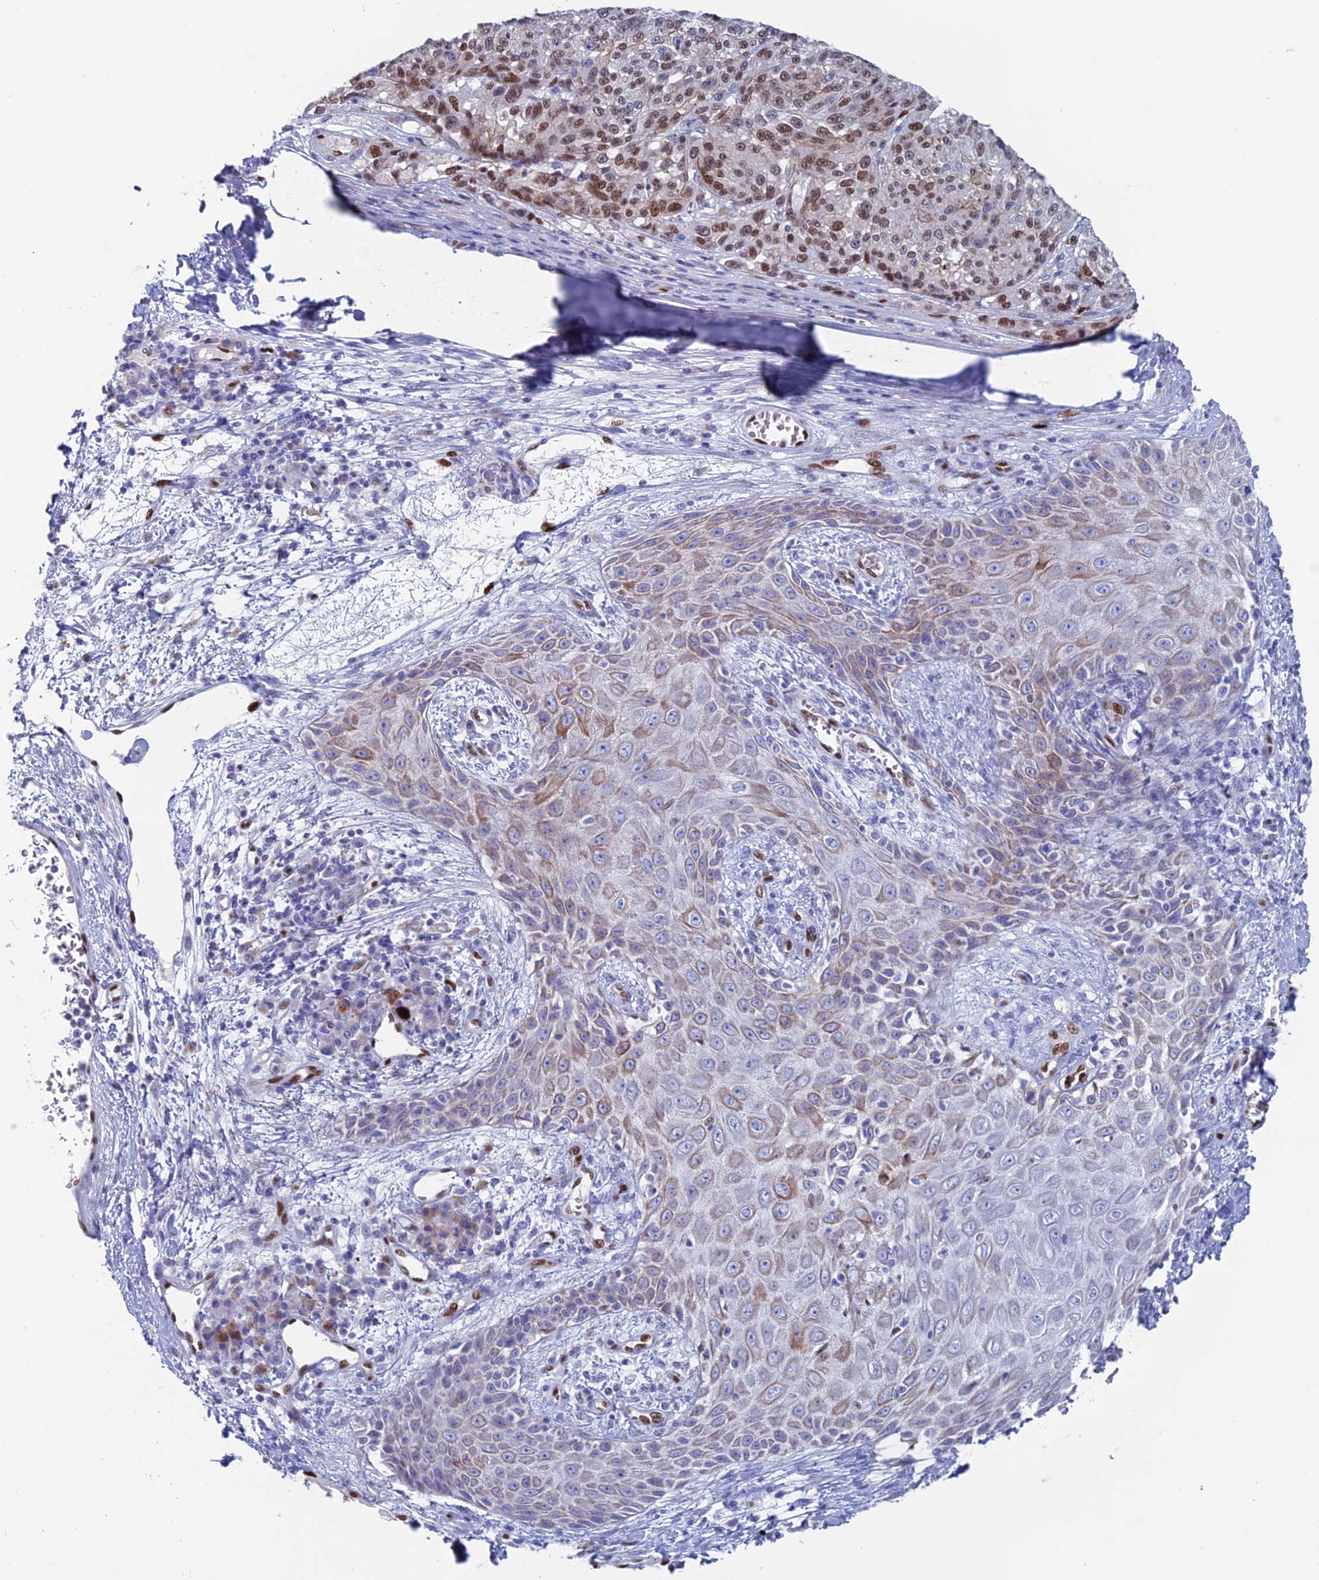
{"staining": {"intensity": "moderate", "quantity": ">75%", "location": "nuclear"}, "tissue": "melanoma", "cell_type": "Tumor cells", "image_type": "cancer", "snomed": [{"axis": "morphology", "description": "Malignant melanoma, NOS"}, {"axis": "topography", "description": "Skin"}], "caption": "A medium amount of moderate nuclear staining is present in about >75% of tumor cells in malignant melanoma tissue. (brown staining indicates protein expression, while blue staining denotes nuclei).", "gene": "NOL4L", "patient": {"sex": "male", "age": 53}}